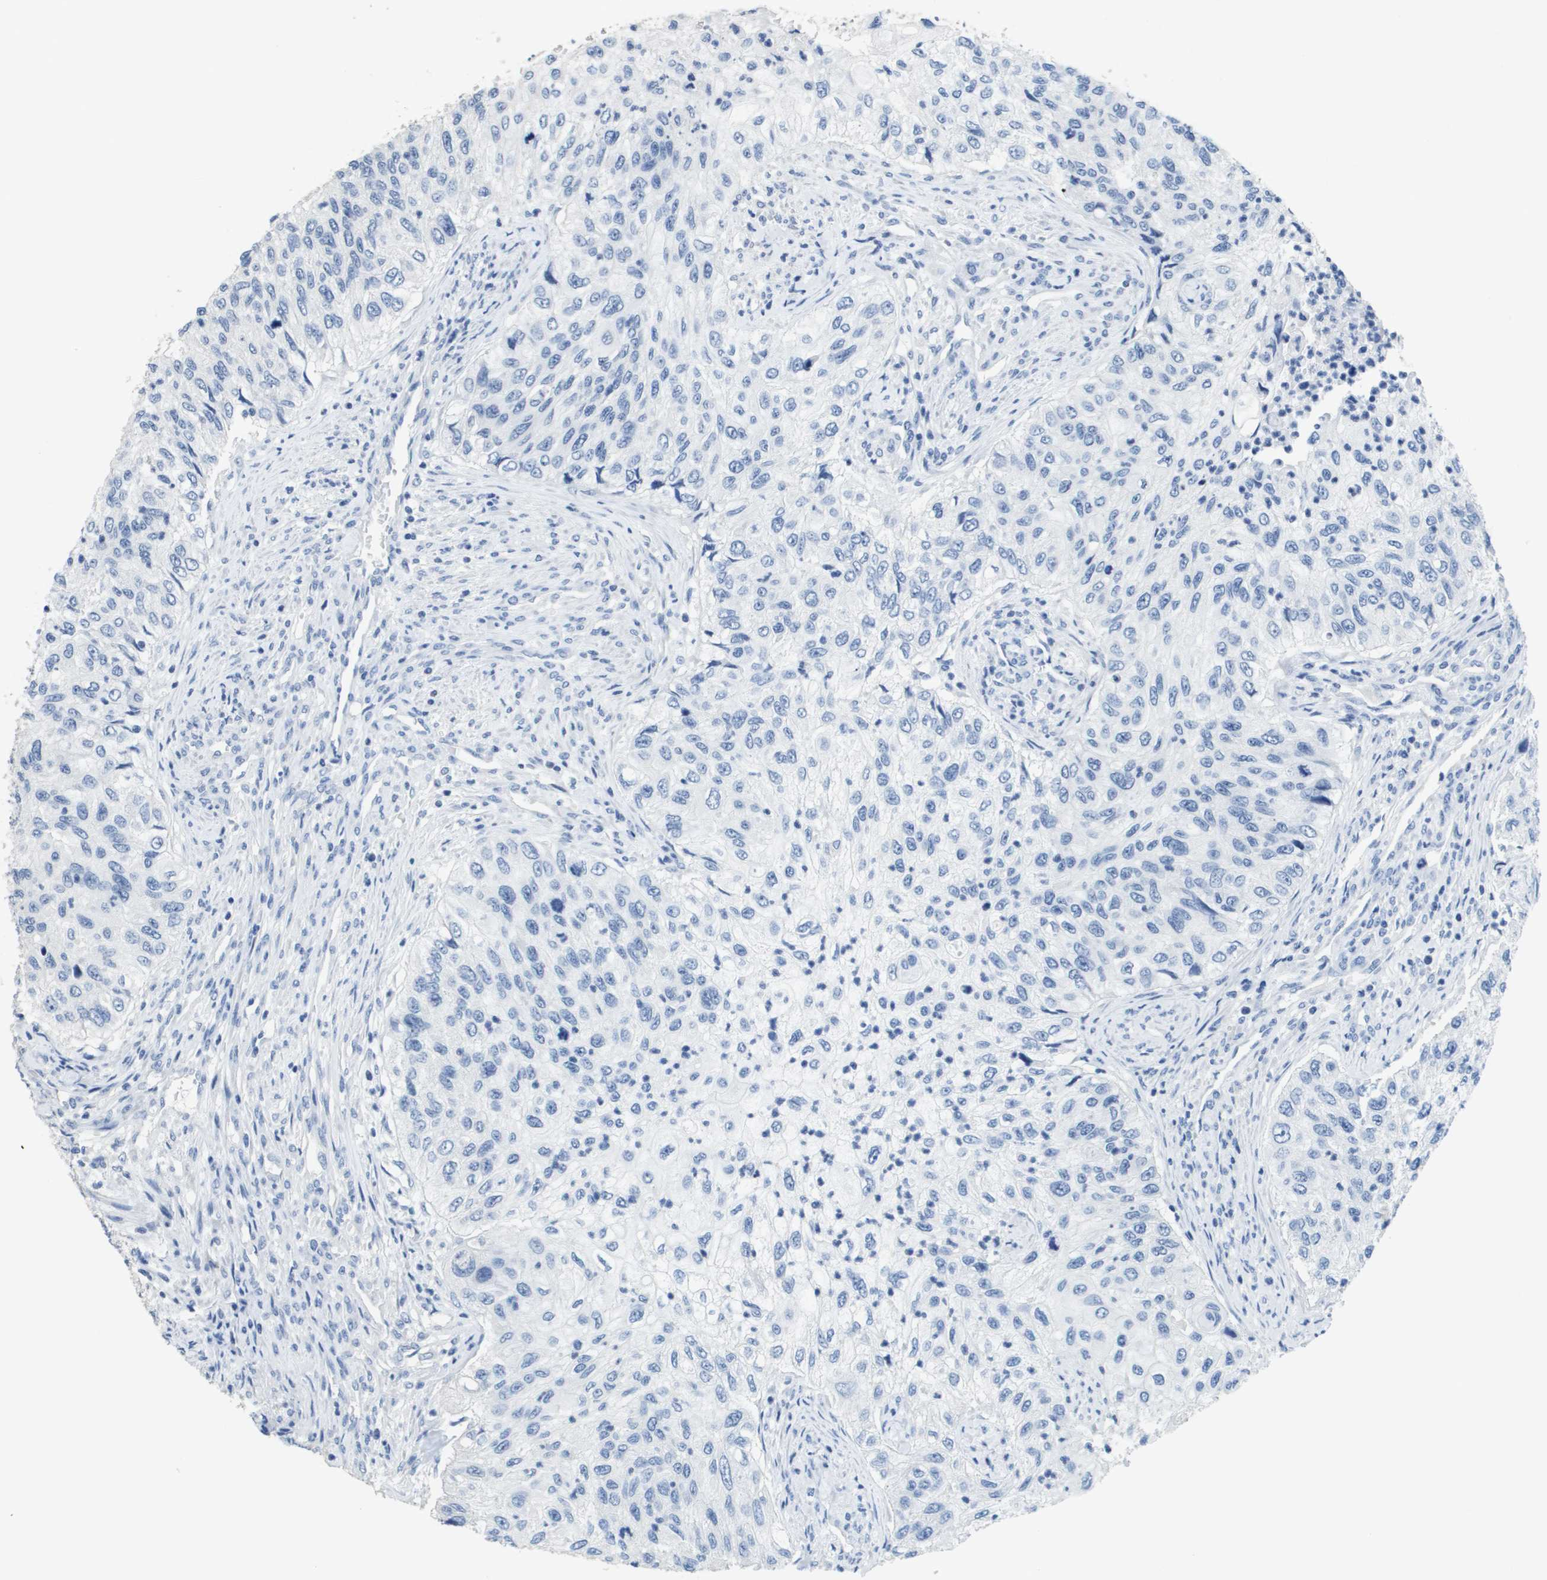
{"staining": {"intensity": "negative", "quantity": "none", "location": "none"}, "tissue": "urothelial cancer", "cell_type": "Tumor cells", "image_type": "cancer", "snomed": [{"axis": "morphology", "description": "Urothelial carcinoma, High grade"}, {"axis": "topography", "description": "Urinary bladder"}], "caption": "Protein analysis of high-grade urothelial carcinoma shows no significant expression in tumor cells.", "gene": "MT3", "patient": {"sex": "female", "age": 60}}